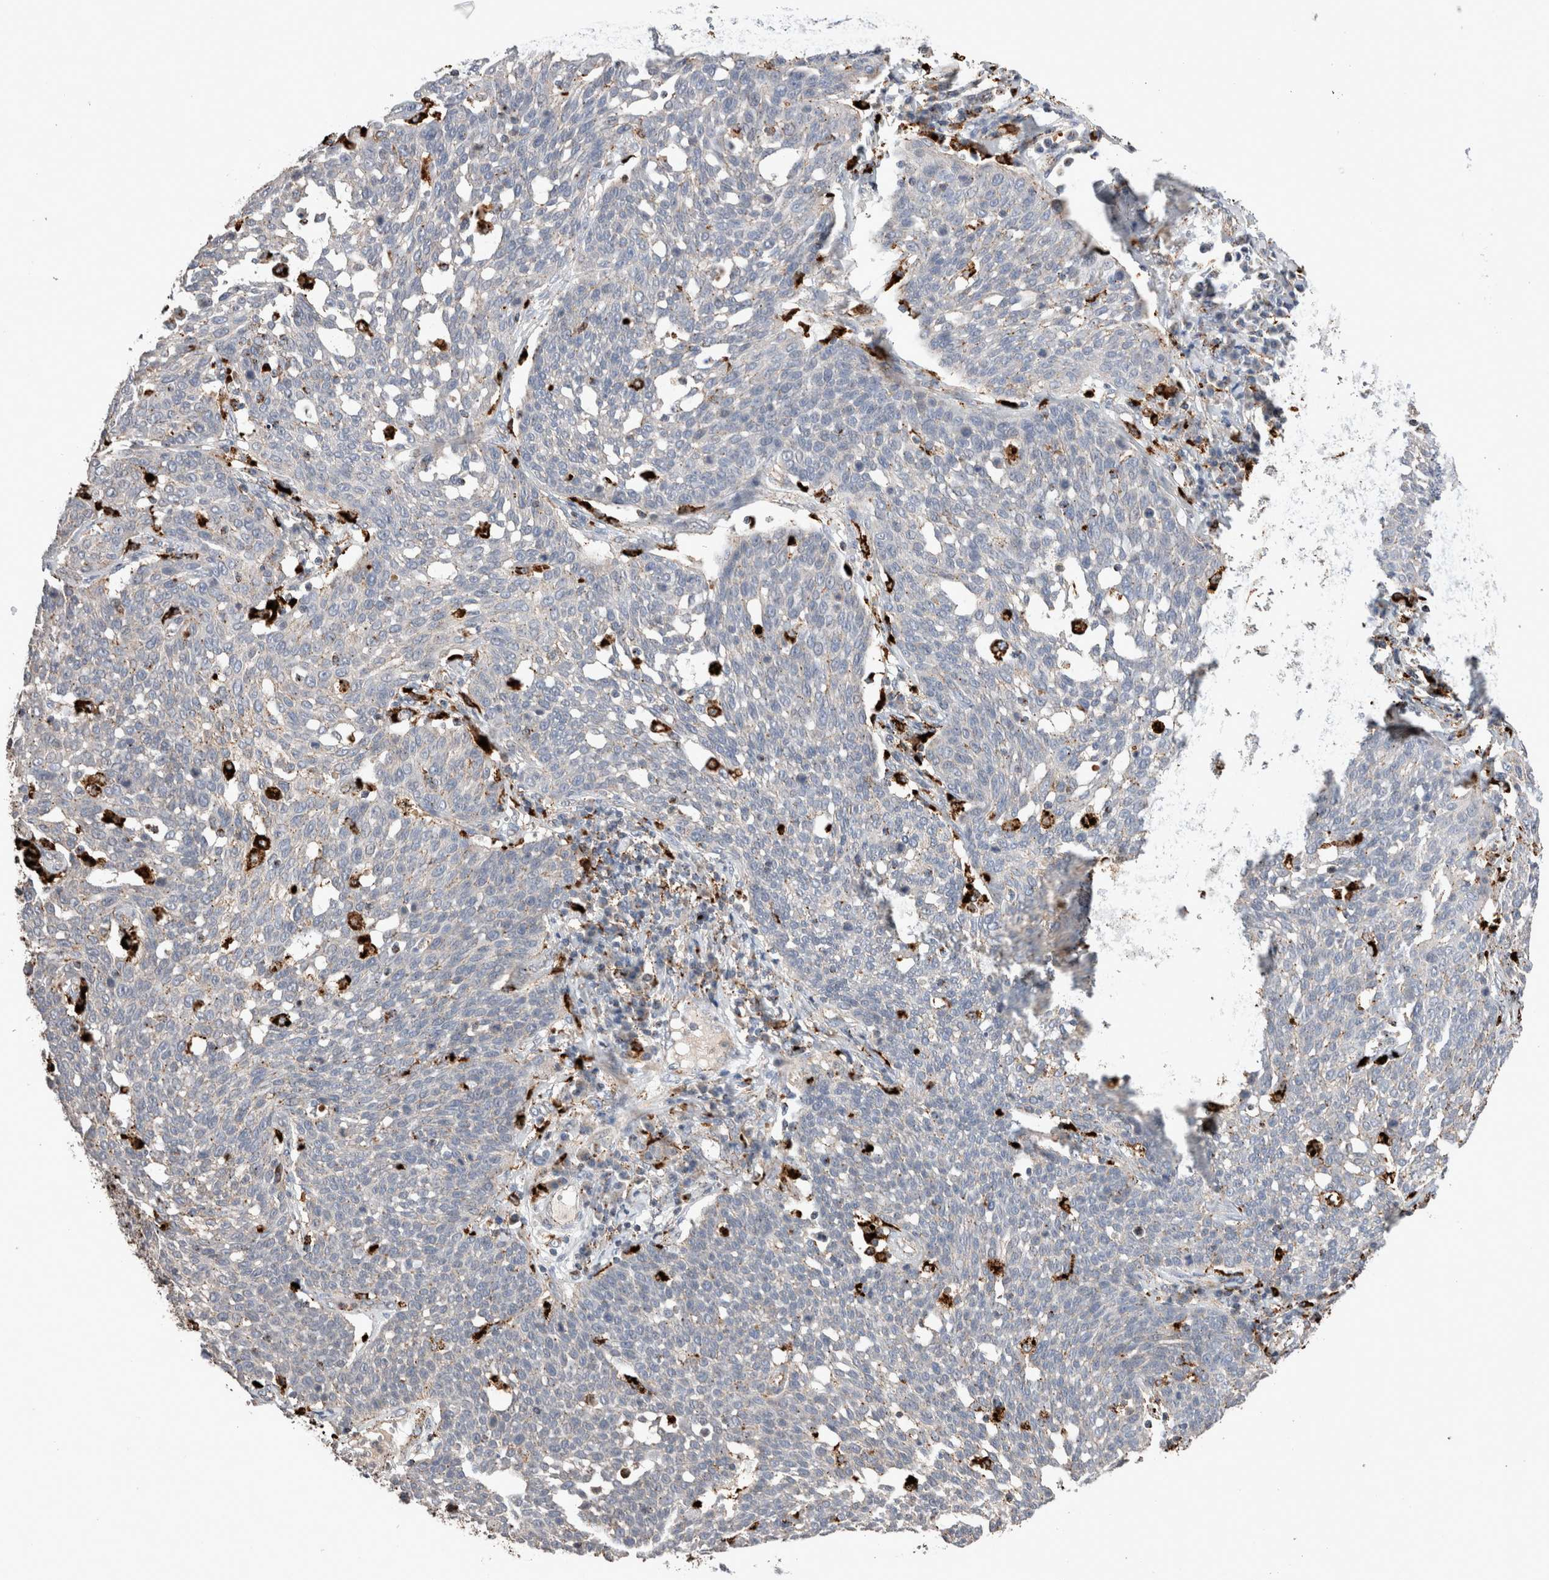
{"staining": {"intensity": "negative", "quantity": "none", "location": "none"}, "tissue": "cervical cancer", "cell_type": "Tumor cells", "image_type": "cancer", "snomed": [{"axis": "morphology", "description": "Squamous cell carcinoma, NOS"}, {"axis": "topography", "description": "Cervix"}], "caption": "Cervical cancer was stained to show a protein in brown. There is no significant staining in tumor cells. Brightfield microscopy of IHC stained with DAB (brown) and hematoxylin (blue), captured at high magnification.", "gene": "CTSA", "patient": {"sex": "female", "age": 34}}